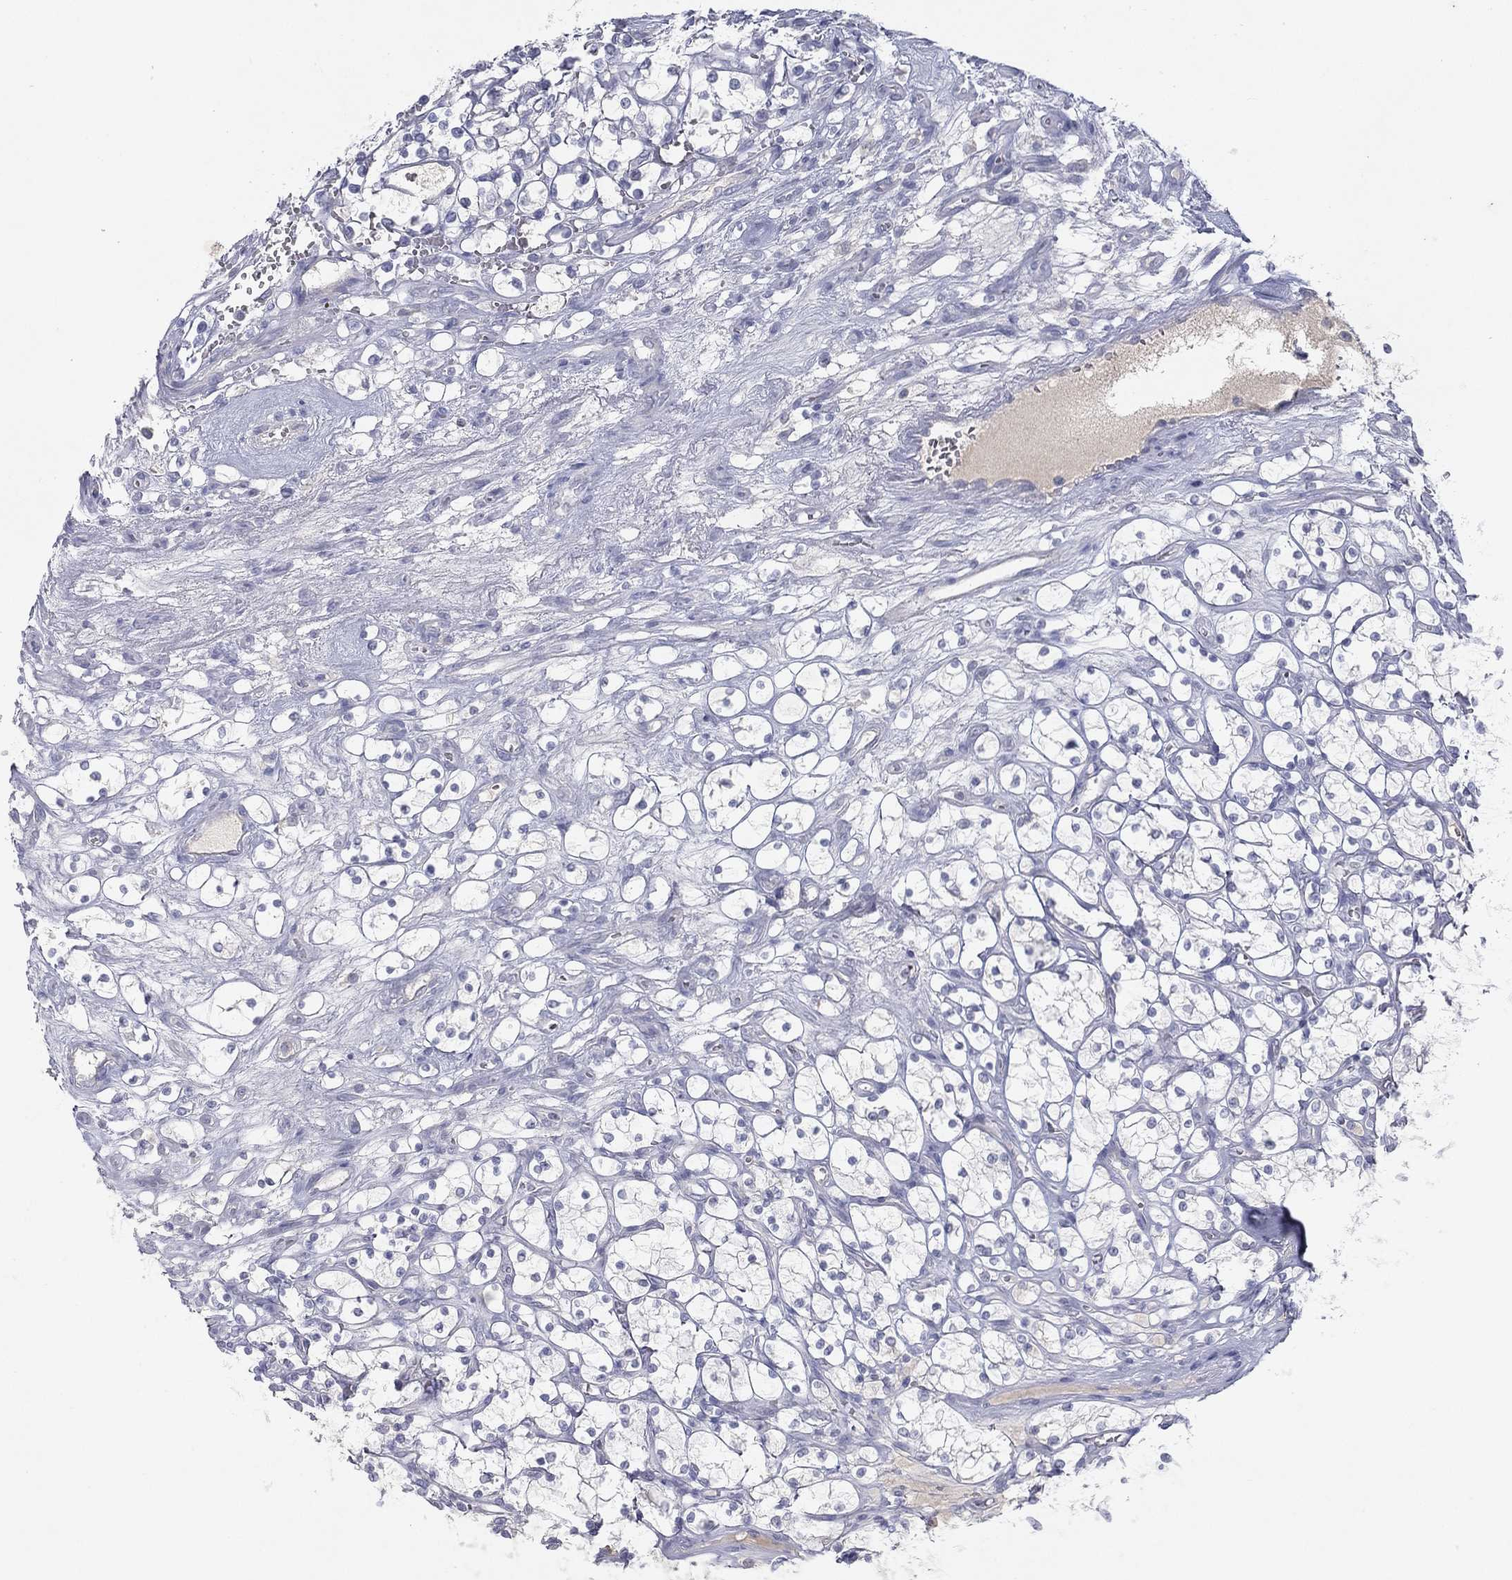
{"staining": {"intensity": "negative", "quantity": "none", "location": "none"}, "tissue": "renal cancer", "cell_type": "Tumor cells", "image_type": "cancer", "snomed": [{"axis": "morphology", "description": "Adenocarcinoma, NOS"}, {"axis": "topography", "description": "Kidney"}], "caption": "Renal cancer (adenocarcinoma) was stained to show a protein in brown. There is no significant expression in tumor cells.", "gene": "CPT1B", "patient": {"sex": "female", "age": 69}}